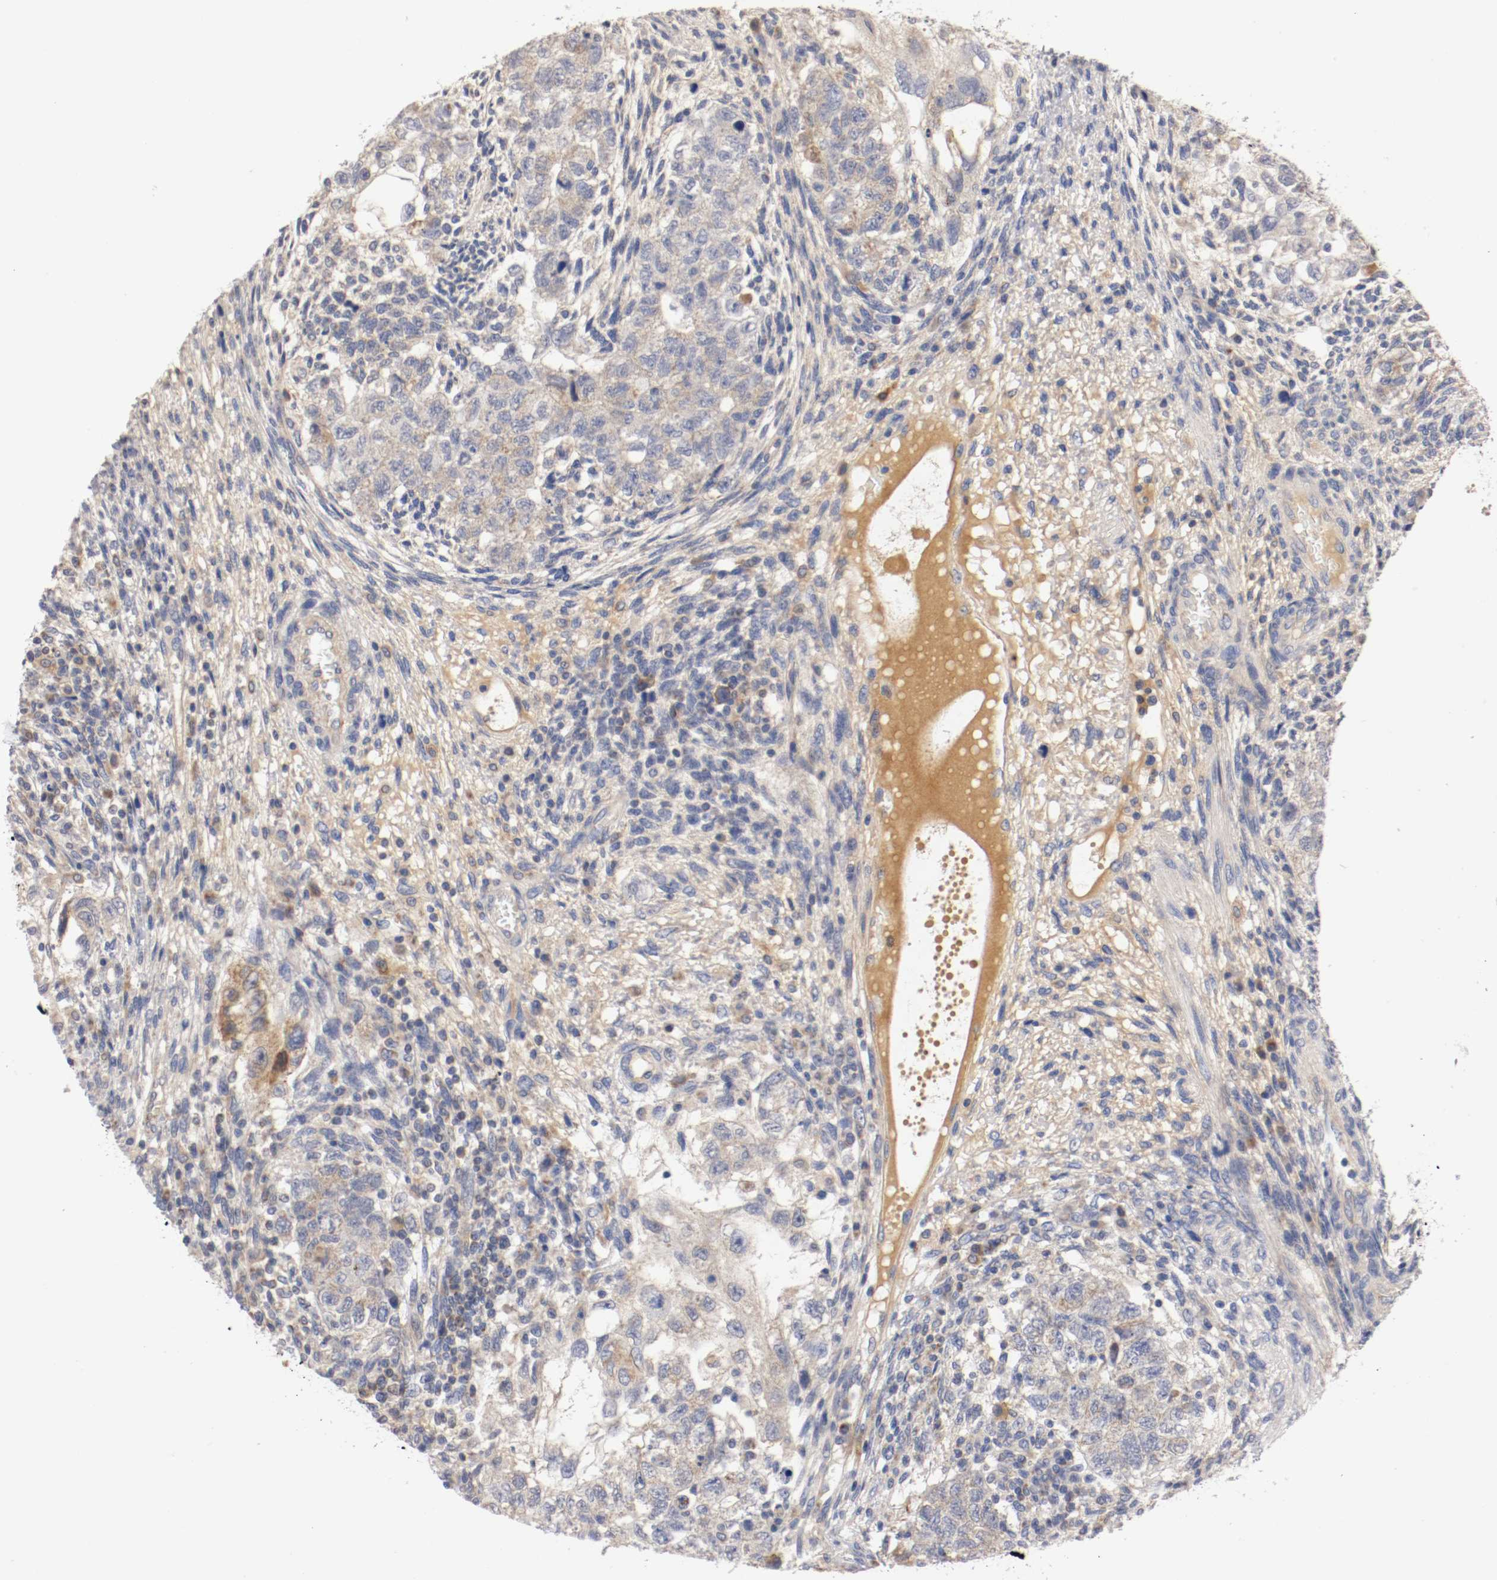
{"staining": {"intensity": "weak", "quantity": "25%-75%", "location": "cytoplasmic/membranous"}, "tissue": "testis cancer", "cell_type": "Tumor cells", "image_type": "cancer", "snomed": [{"axis": "morphology", "description": "Normal tissue, NOS"}, {"axis": "morphology", "description": "Carcinoma, Embryonal, NOS"}, {"axis": "topography", "description": "Testis"}], "caption": "Testis cancer (embryonal carcinoma) was stained to show a protein in brown. There is low levels of weak cytoplasmic/membranous positivity in approximately 25%-75% of tumor cells.", "gene": "PCSK6", "patient": {"sex": "male", "age": 36}}